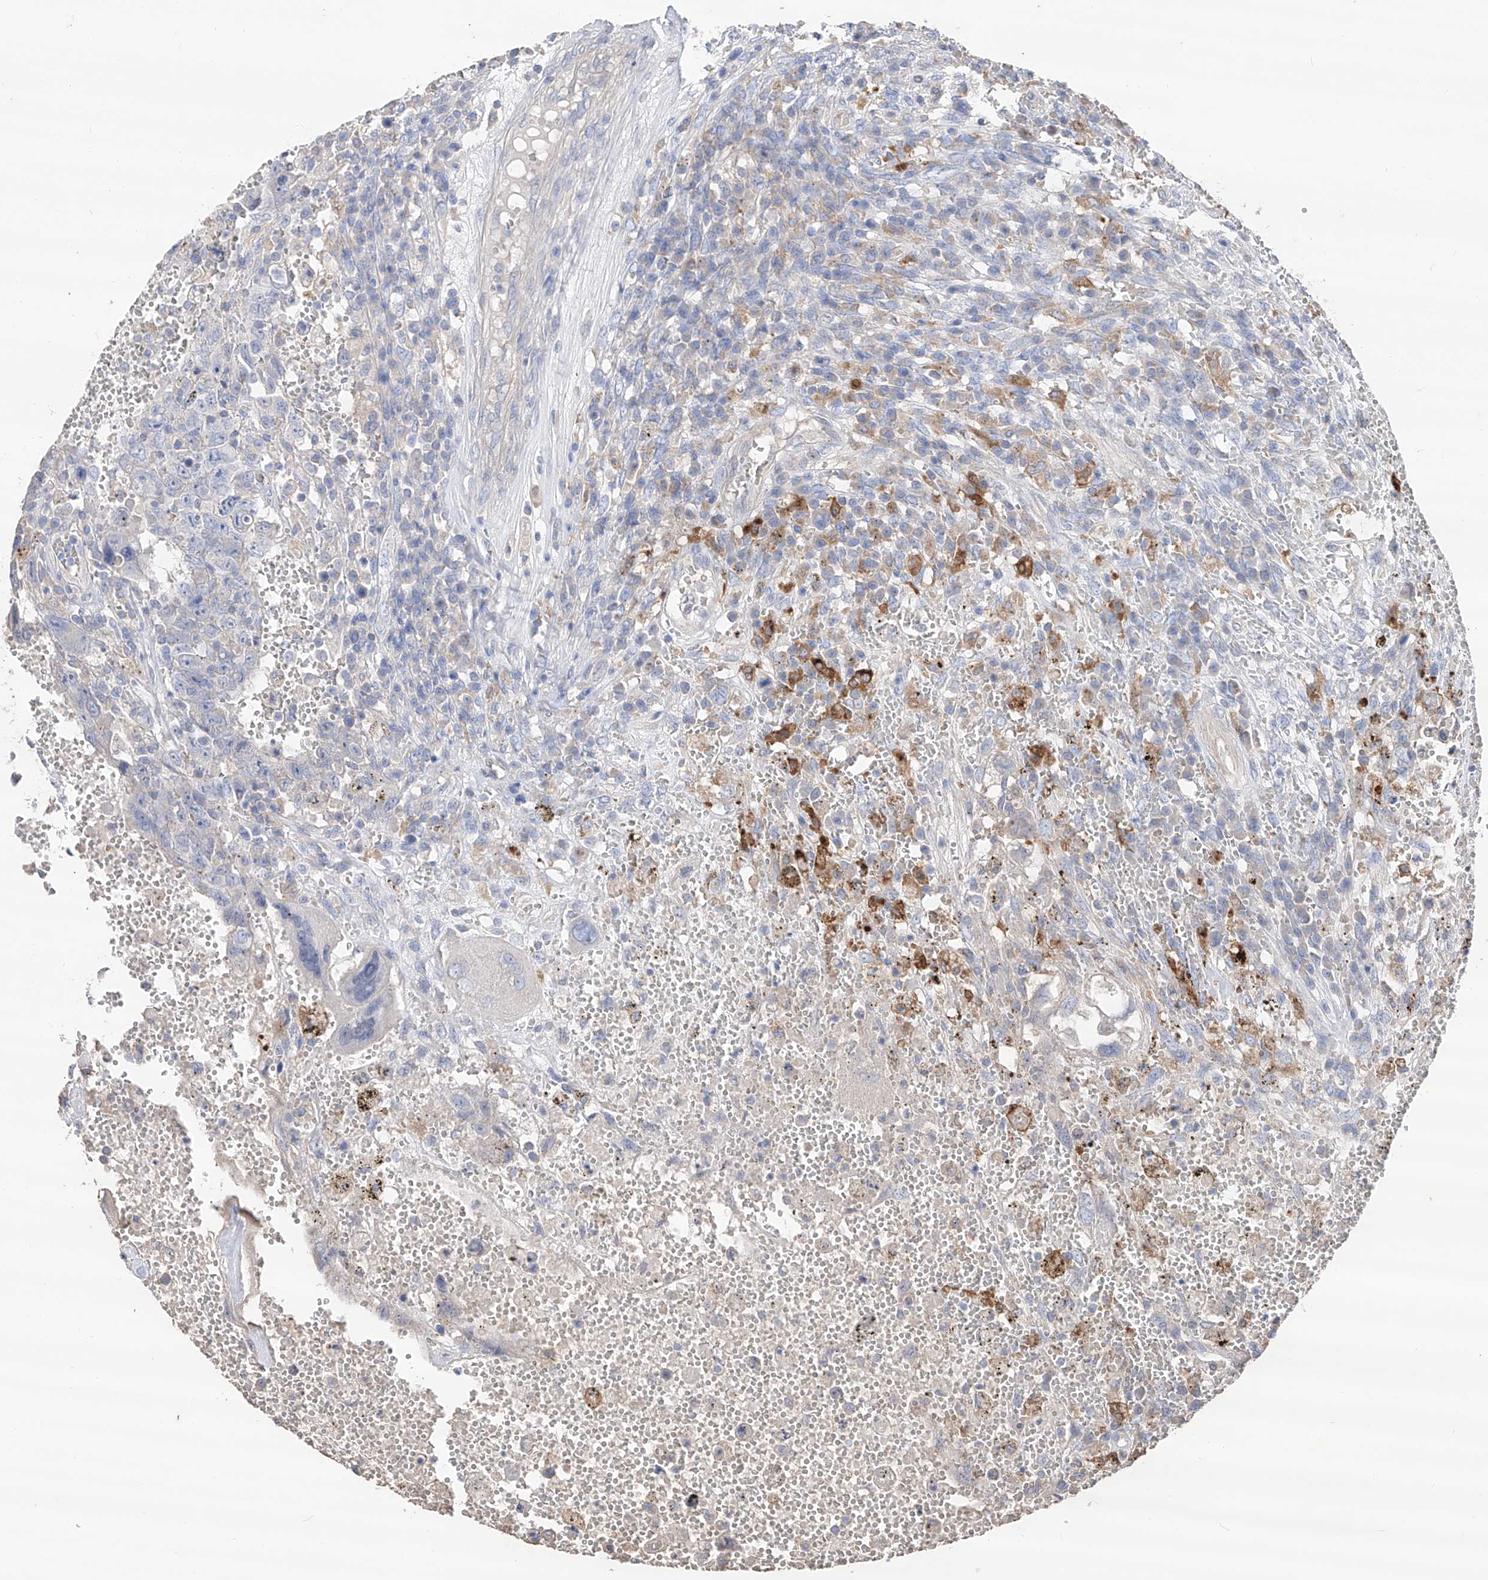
{"staining": {"intensity": "negative", "quantity": "none", "location": "none"}, "tissue": "testis cancer", "cell_type": "Tumor cells", "image_type": "cancer", "snomed": [{"axis": "morphology", "description": "Carcinoma, Embryonal, NOS"}, {"axis": "topography", "description": "Testis"}], "caption": "There is no significant positivity in tumor cells of testis embryonal carcinoma.", "gene": "EDN1", "patient": {"sex": "male", "age": 26}}